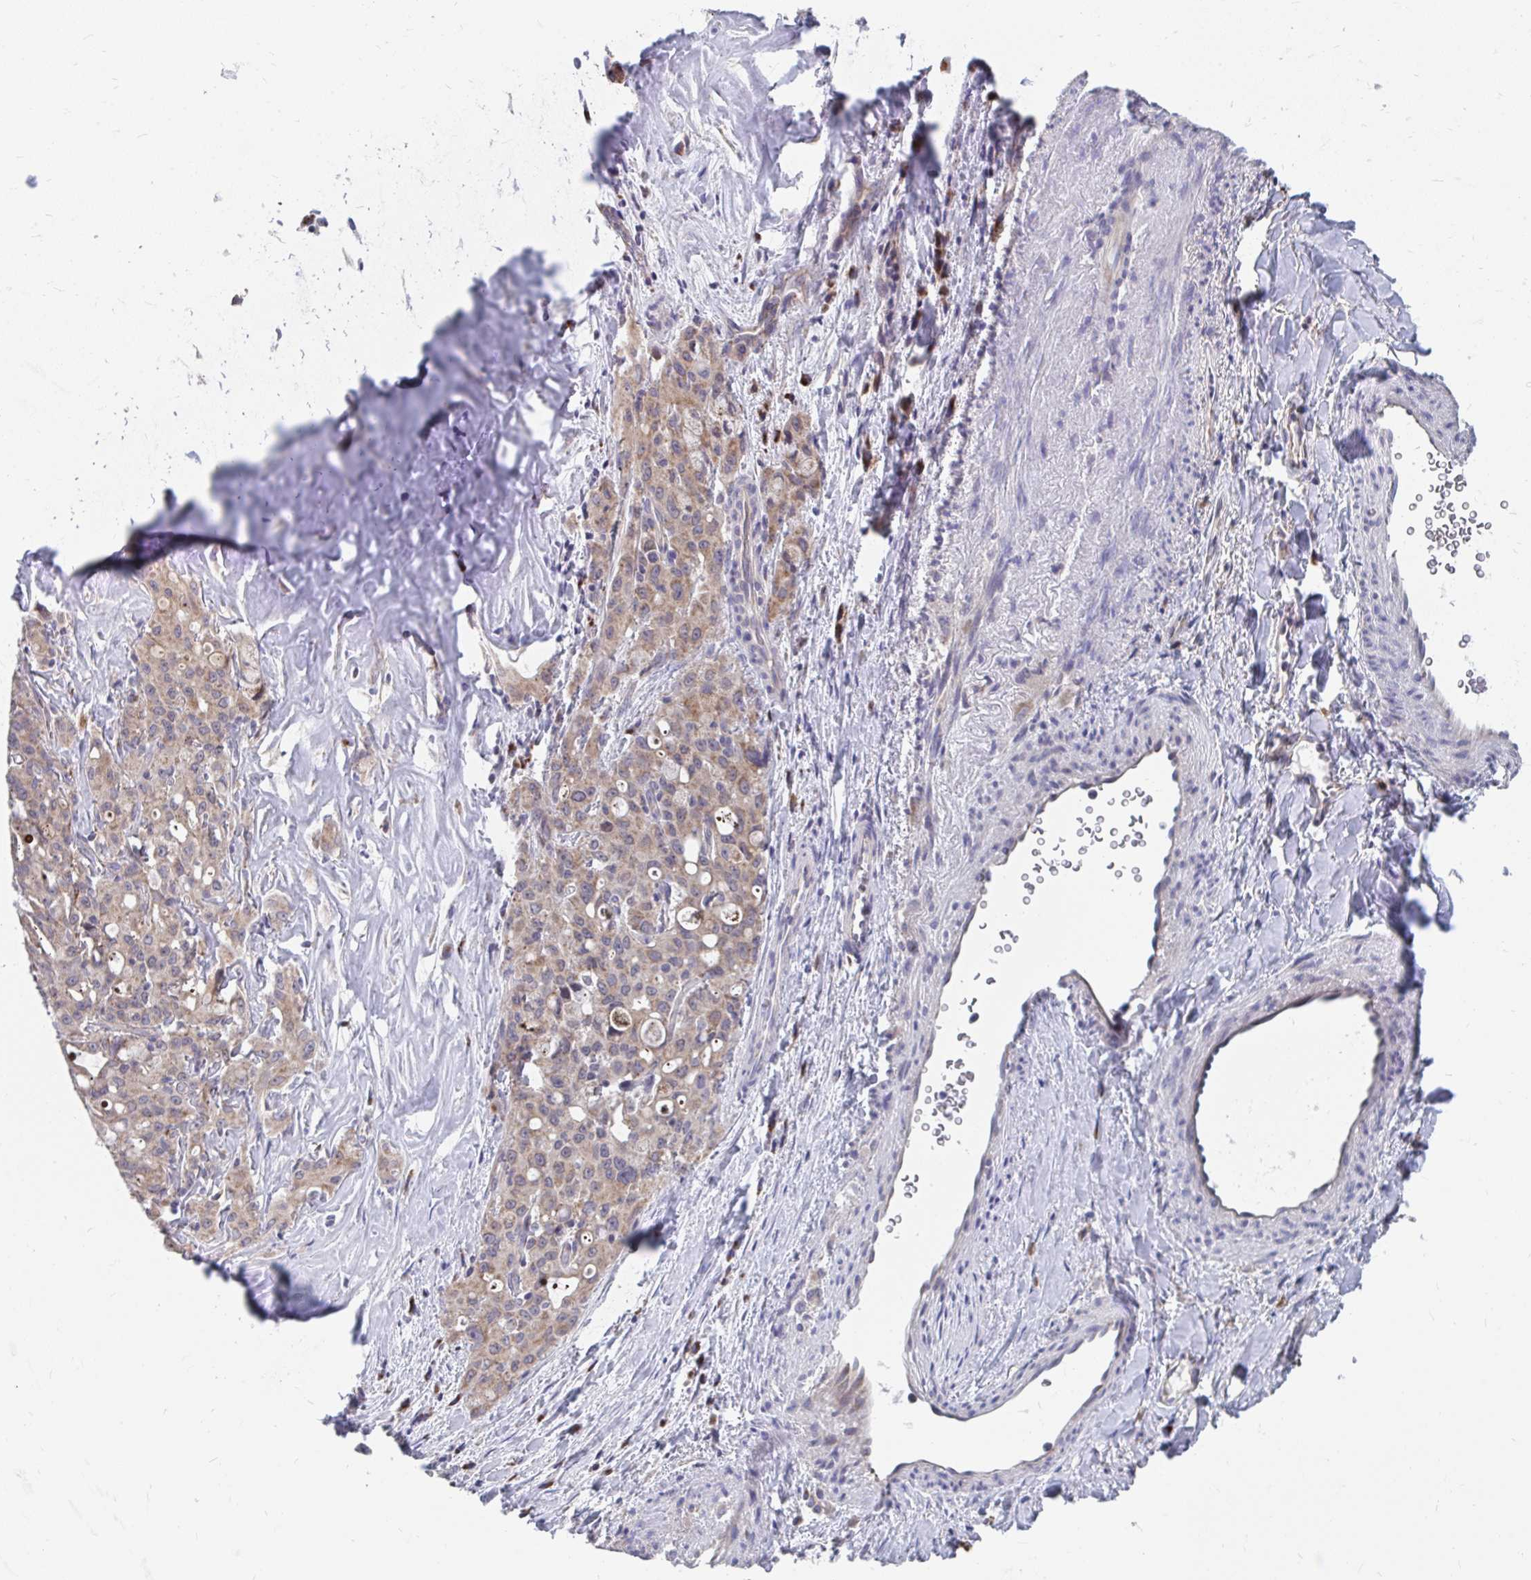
{"staining": {"intensity": "weak", "quantity": ">75%", "location": "cytoplasmic/membranous"}, "tissue": "lung cancer", "cell_type": "Tumor cells", "image_type": "cancer", "snomed": [{"axis": "morphology", "description": "Adenocarcinoma, NOS"}, {"axis": "topography", "description": "Lung"}], "caption": "The immunohistochemical stain shows weak cytoplasmic/membranous positivity in tumor cells of lung cancer tissue.", "gene": "PABIR3", "patient": {"sex": "female", "age": 44}}